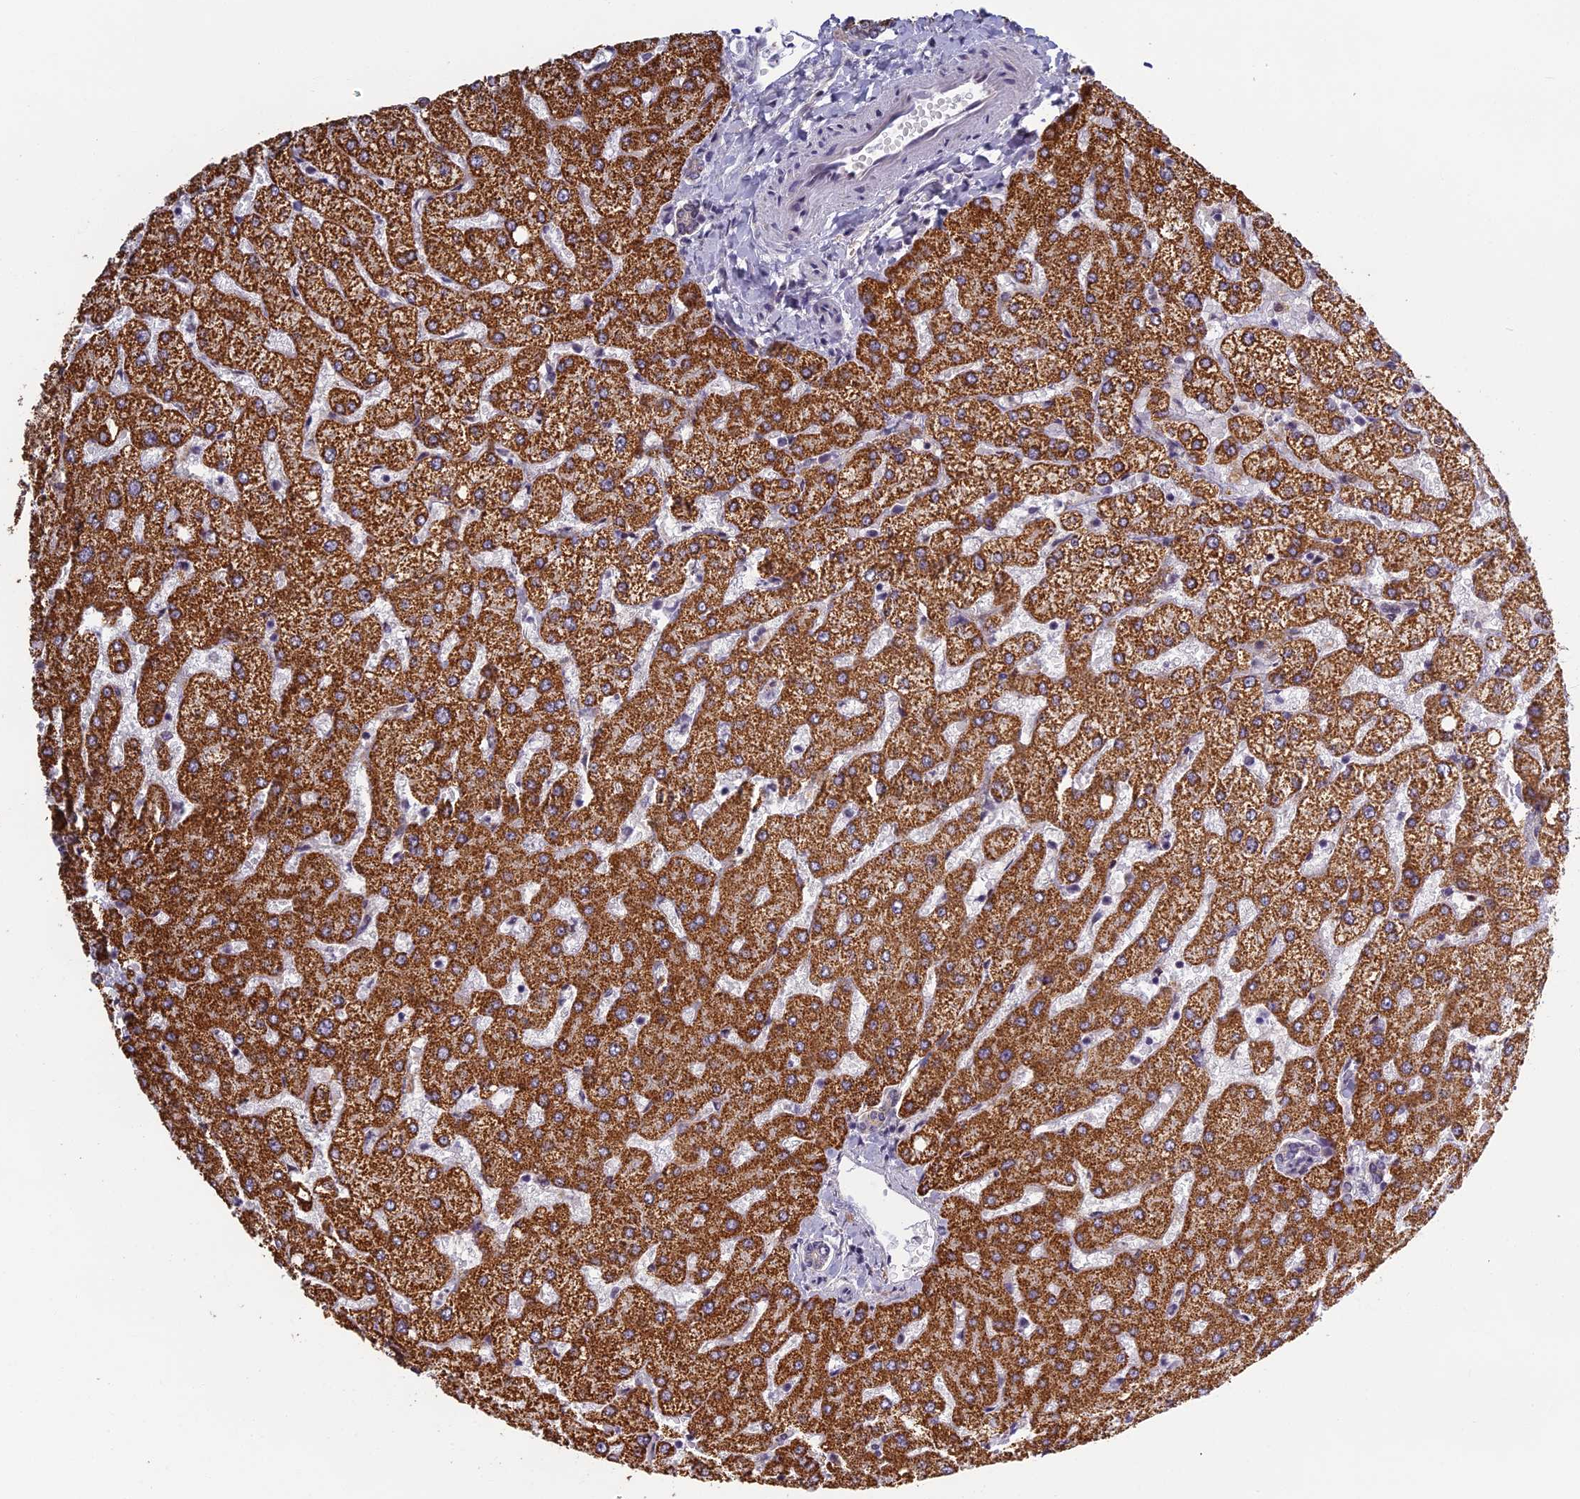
{"staining": {"intensity": "negative", "quantity": "none", "location": "none"}, "tissue": "liver", "cell_type": "Cholangiocytes", "image_type": "normal", "snomed": [{"axis": "morphology", "description": "Normal tissue, NOS"}, {"axis": "topography", "description": "Liver"}], "caption": "Image shows no significant protein staining in cholangiocytes of benign liver. (DAB (3,3'-diaminobenzidine) immunohistochemistry (IHC) with hematoxylin counter stain).", "gene": "MORF4L1", "patient": {"sex": "female", "age": 54}}